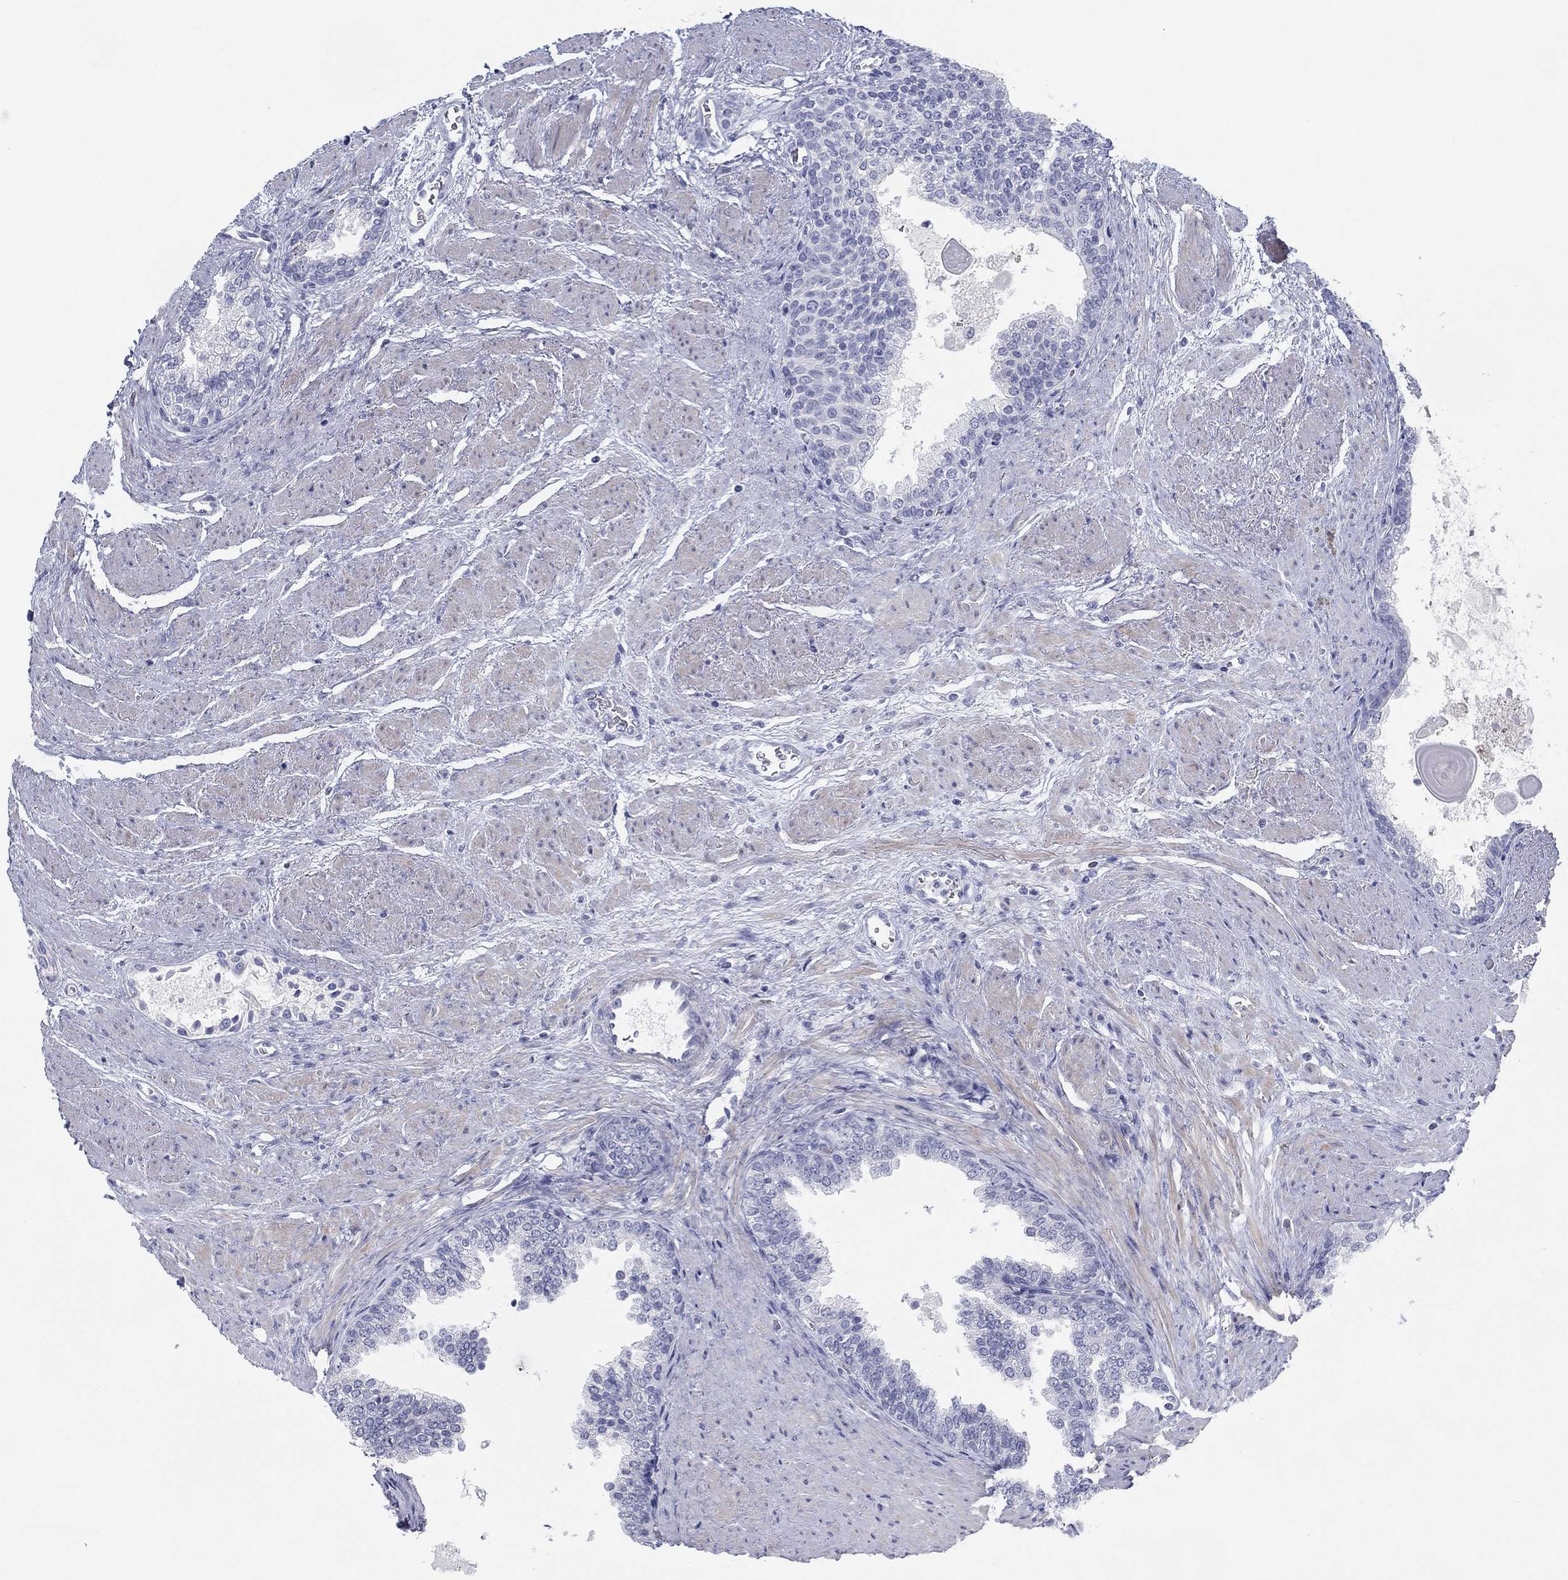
{"staining": {"intensity": "negative", "quantity": "none", "location": "none"}, "tissue": "prostate cancer", "cell_type": "Tumor cells", "image_type": "cancer", "snomed": [{"axis": "morphology", "description": "Adenocarcinoma, NOS"}, {"axis": "topography", "description": "Prostate and seminal vesicle, NOS"}, {"axis": "topography", "description": "Prostate"}], "caption": "This is an immunohistochemistry micrograph of human prostate cancer (adenocarcinoma). There is no staining in tumor cells.", "gene": "CD79B", "patient": {"sex": "male", "age": 62}}